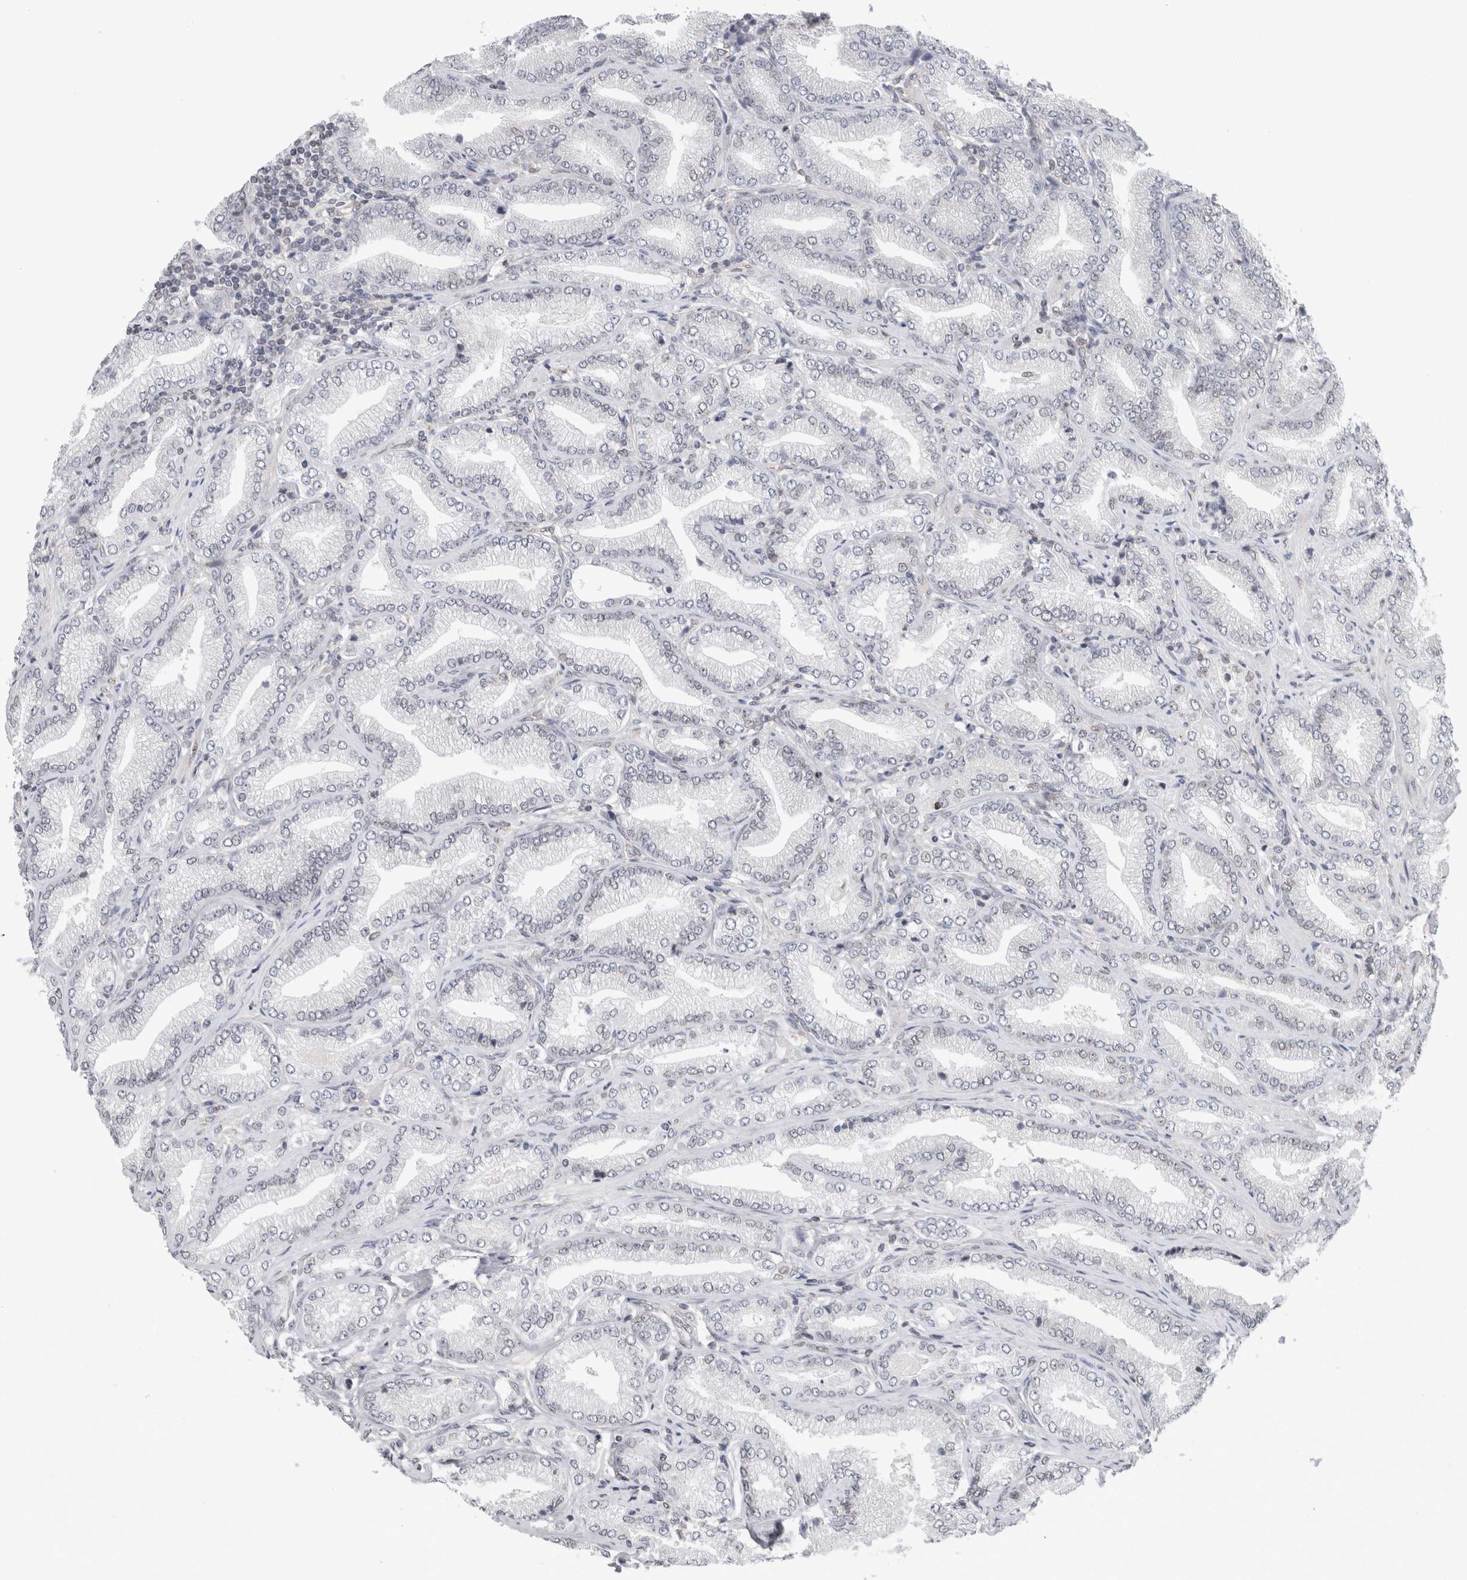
{"staining": {"intensity": "negative", "quantity": "none", "location": "none"}, "tissue": "prostate cancer", "cell_type": "Tumor cells", "image_type": "cancer", "snomed": [{"axis": "morphology", "description": "Adenocarcinoma, Low grade"}, {"axis": "topography", "description": "Prostate"}], "caption": "Human prostate cancer (adenocarcinoma (low-grade)) stained for a protein using IHC exhibits no staining in tumor cells.", "gene": "RBMX2", "patient": {"sex": "male", "age": 62}}